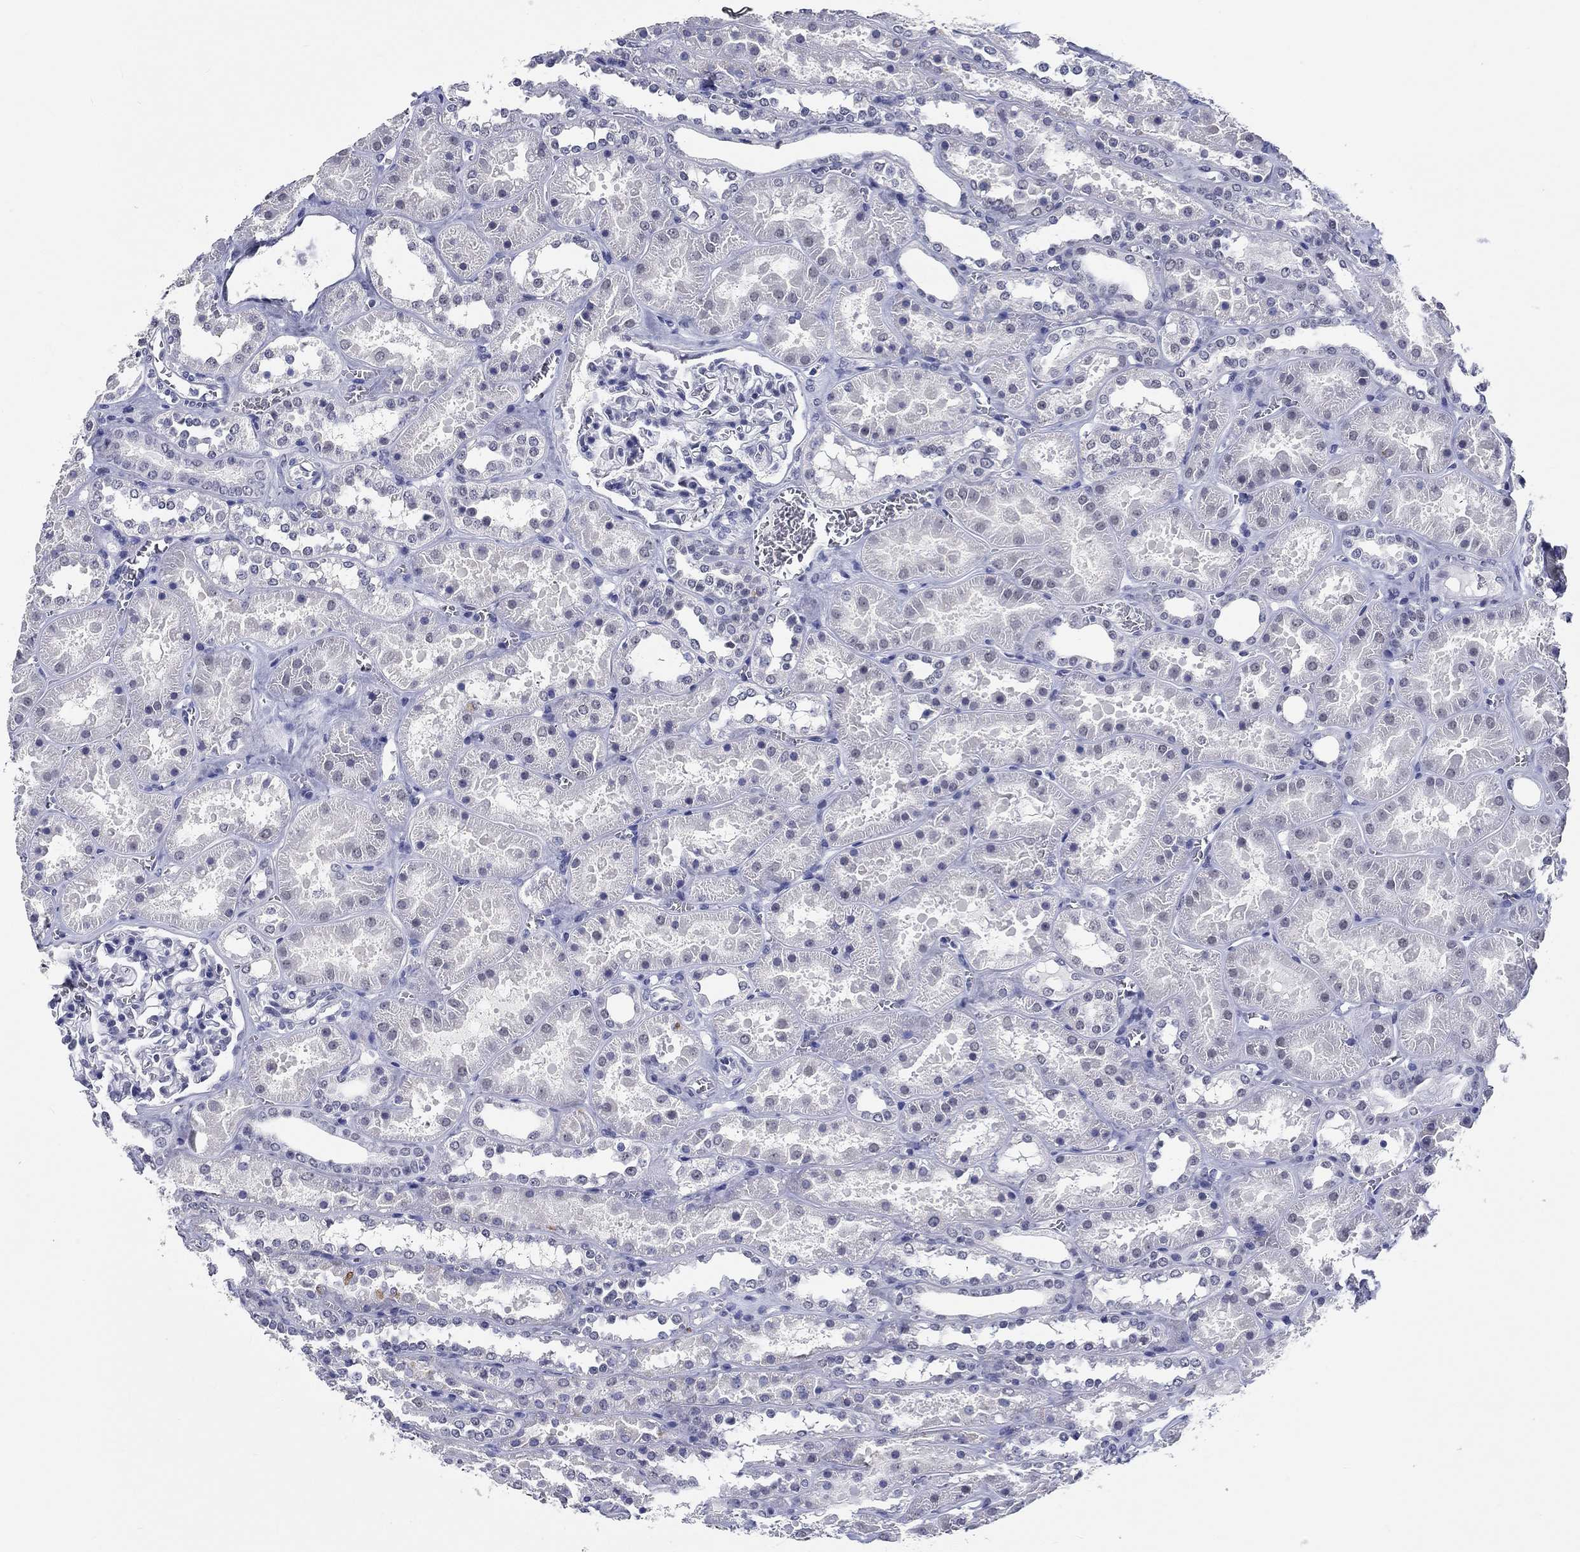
{"staining": {"intensity": "negative", "quantity": "none", "location": "none"}, "tissue": "kidney", "cell_type": "Cells in glomeruli", "image_type": "normal", "snomed": [{"axis": "morphology", "description": "Normal tissue, NOS"}, {"axis": "topography", "description": "Kidney"}], "caption": "Protein analysis of normal kidney demonstrates no significant staining in cells in glomeruli.", "gene": "GRIN1", "patient": {"sex": "female", "age": 41}}